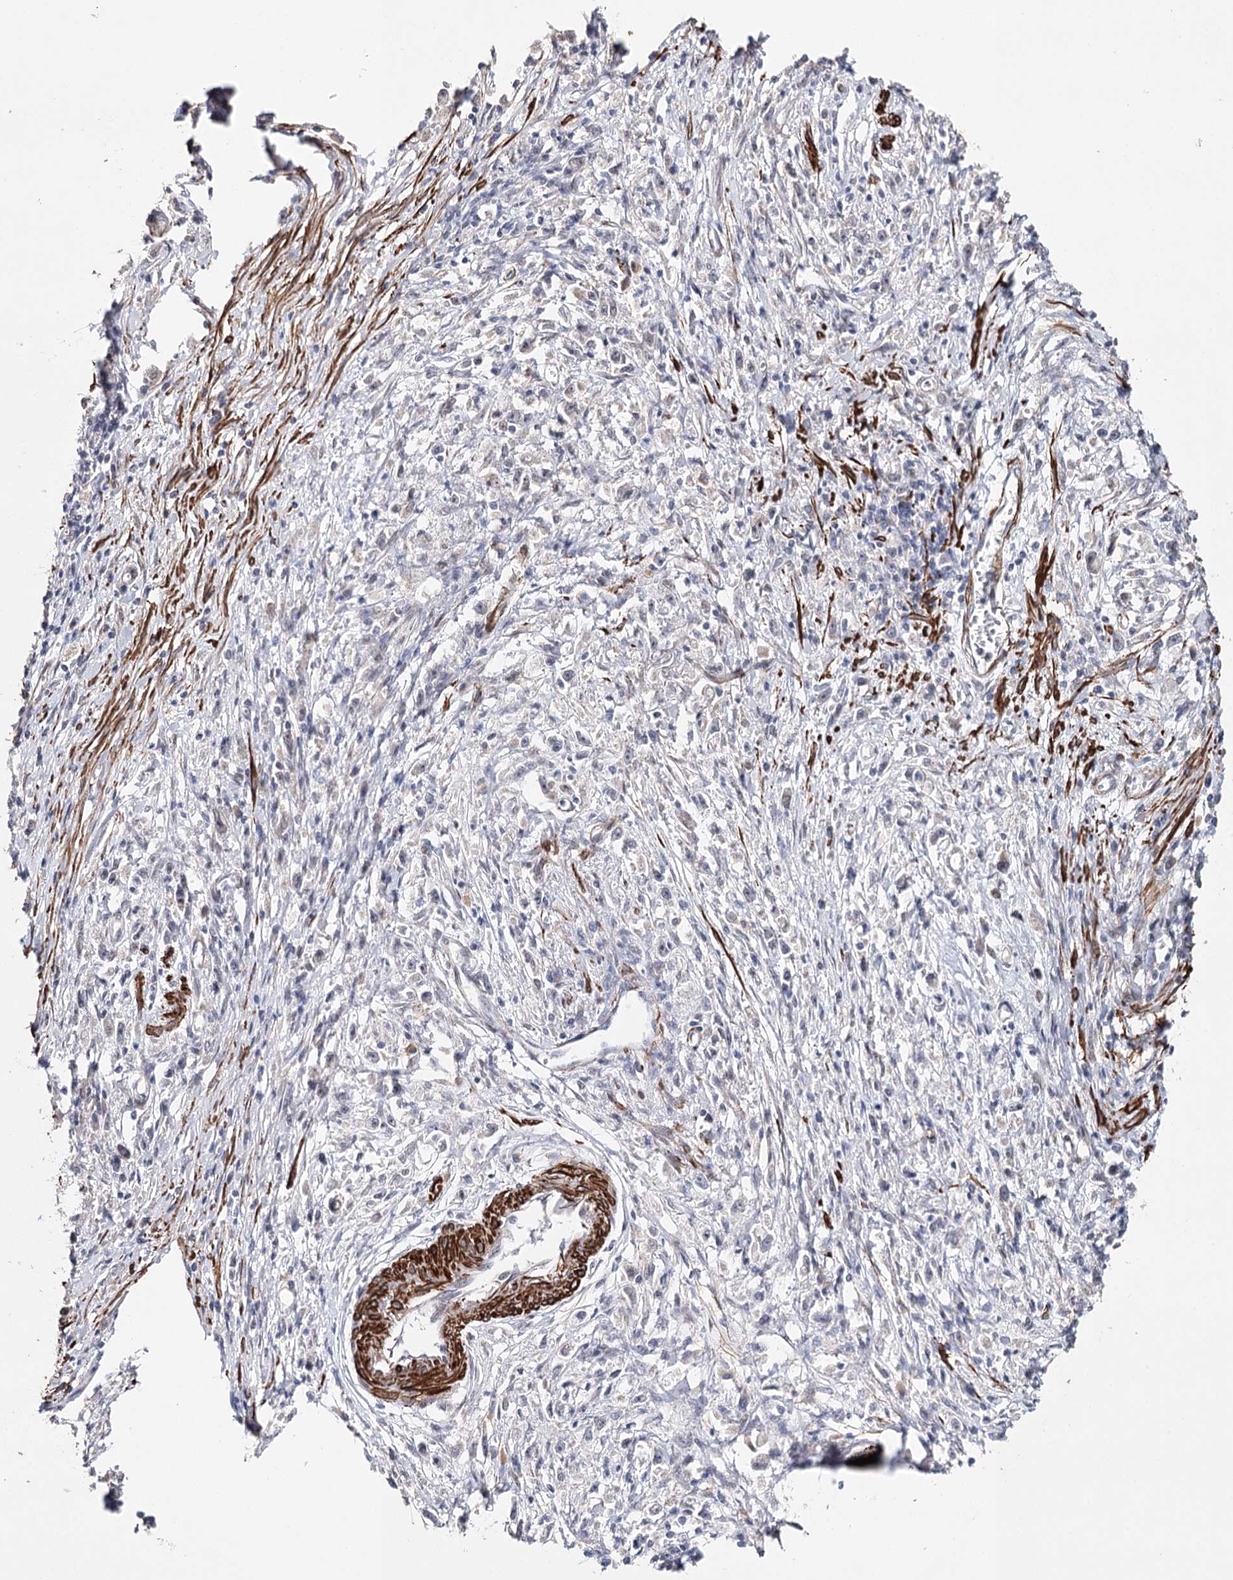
{"staining": {"intensity": "negative", "quantity": "none", "location": "none"}, "tissue": "stomach cancer", "cell_type": "Tumor cells", "image_type": "cancer", "snomed": [{"axis": "morphology", "description": "Adenocarcinoma, NOS"}, {"axis": "topography", "description": "Stomach"}], "caption": "High power microscopy histopathology image of an IHC photomicrograph of adenocarcinoma (stomach), revealing no significant positivity in tumor cells.", "gene": "CFAP46", "patient": {"sex": "female", "age": 59}}